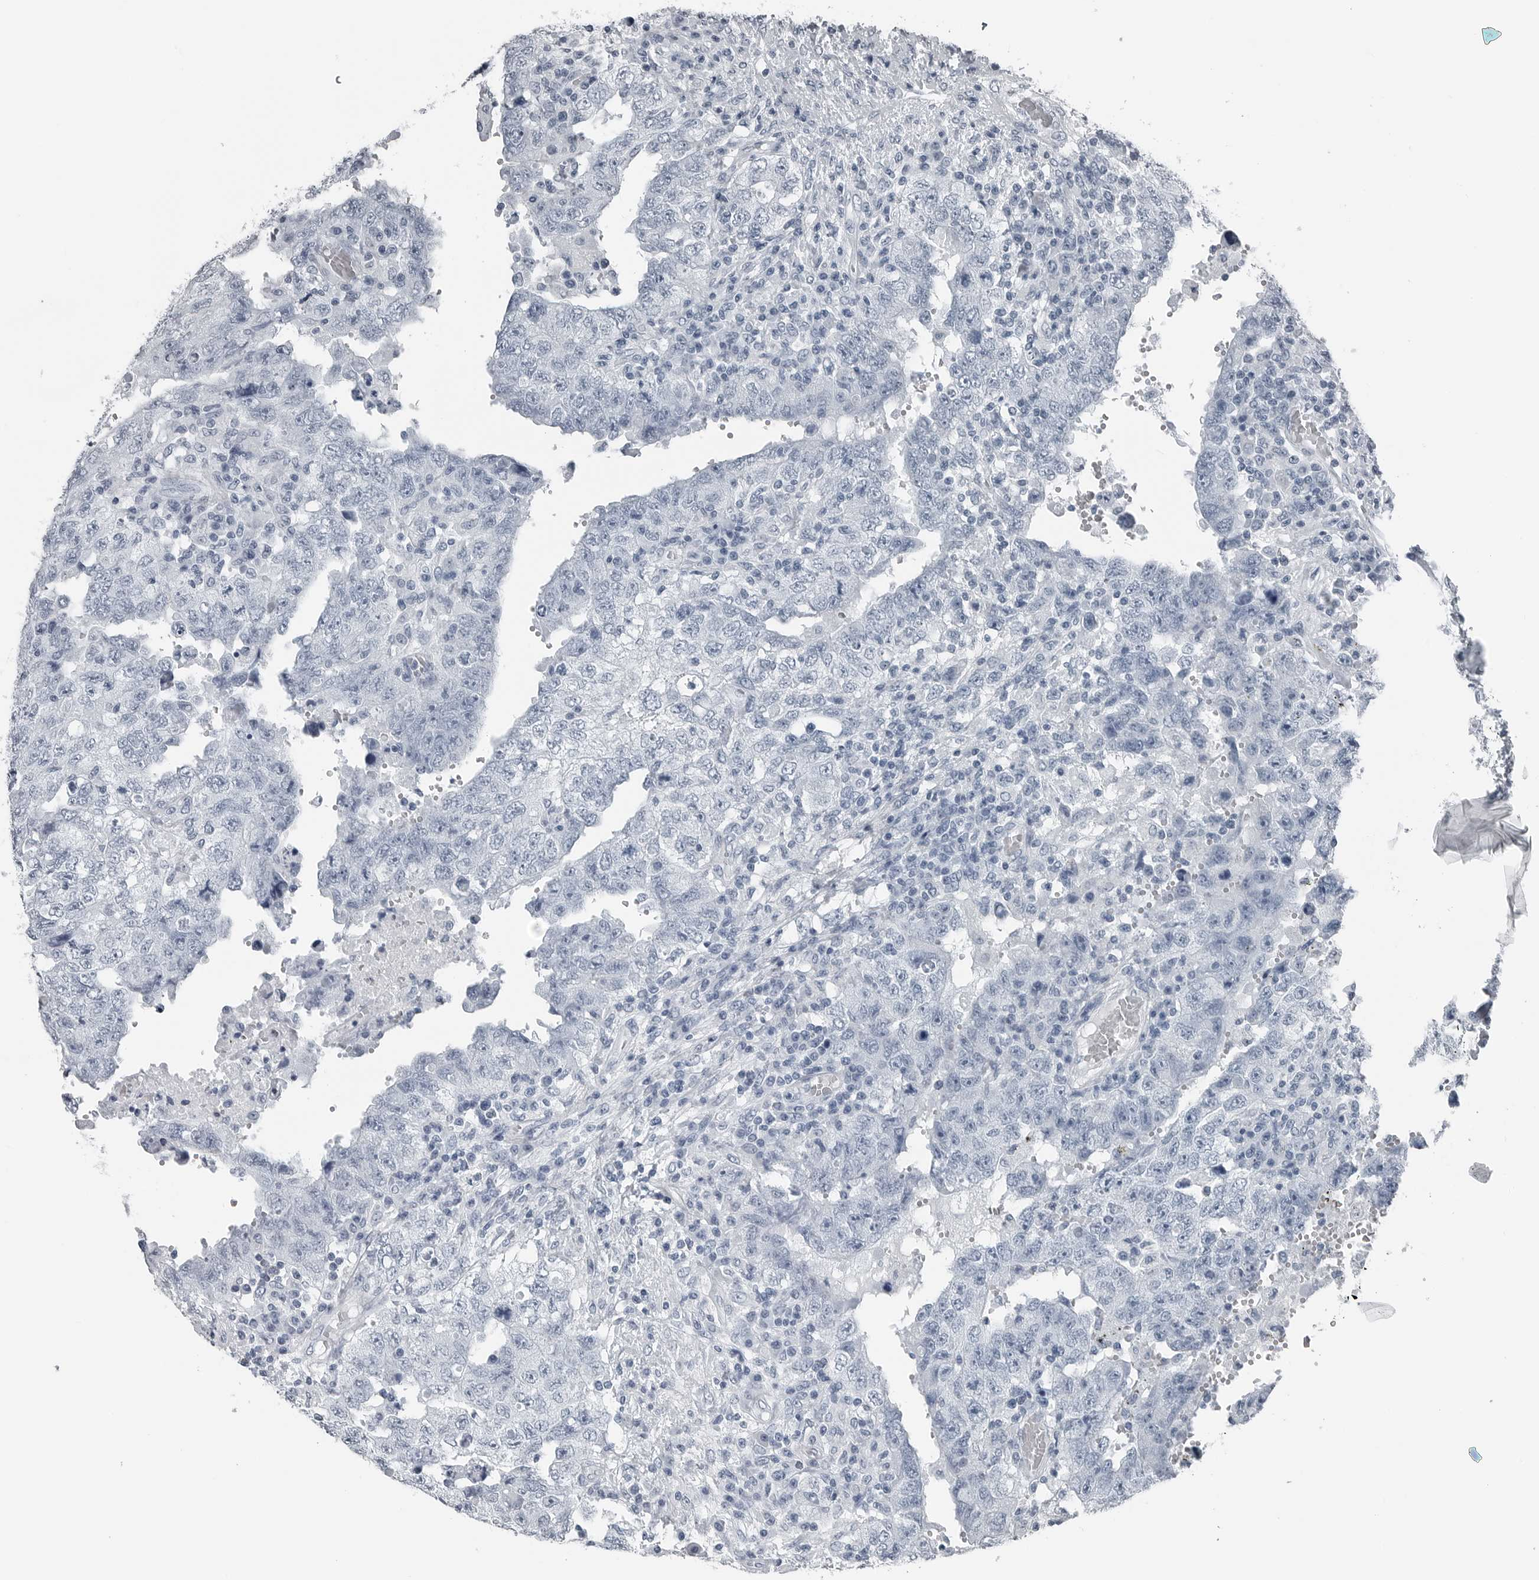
{"staining": {"intensity": "negative", "quantity": "none", "location": "none"}, "tissue": "testis cancer", "cell_type": "Tumor cells", "image_type": "cancer", "snomed": [{"axis": "morphology", "description": "Carcinoma, Embryonal, NOS"}, {"axis": "topography", "description": "Testis"}], "caption": "DAB immunohistochemical staining of human testis embryonal carcinoma reveals no significant expression in tumor cells.", "gene": "SPINK1", "patient": {"sex": "male", "age": 26}}